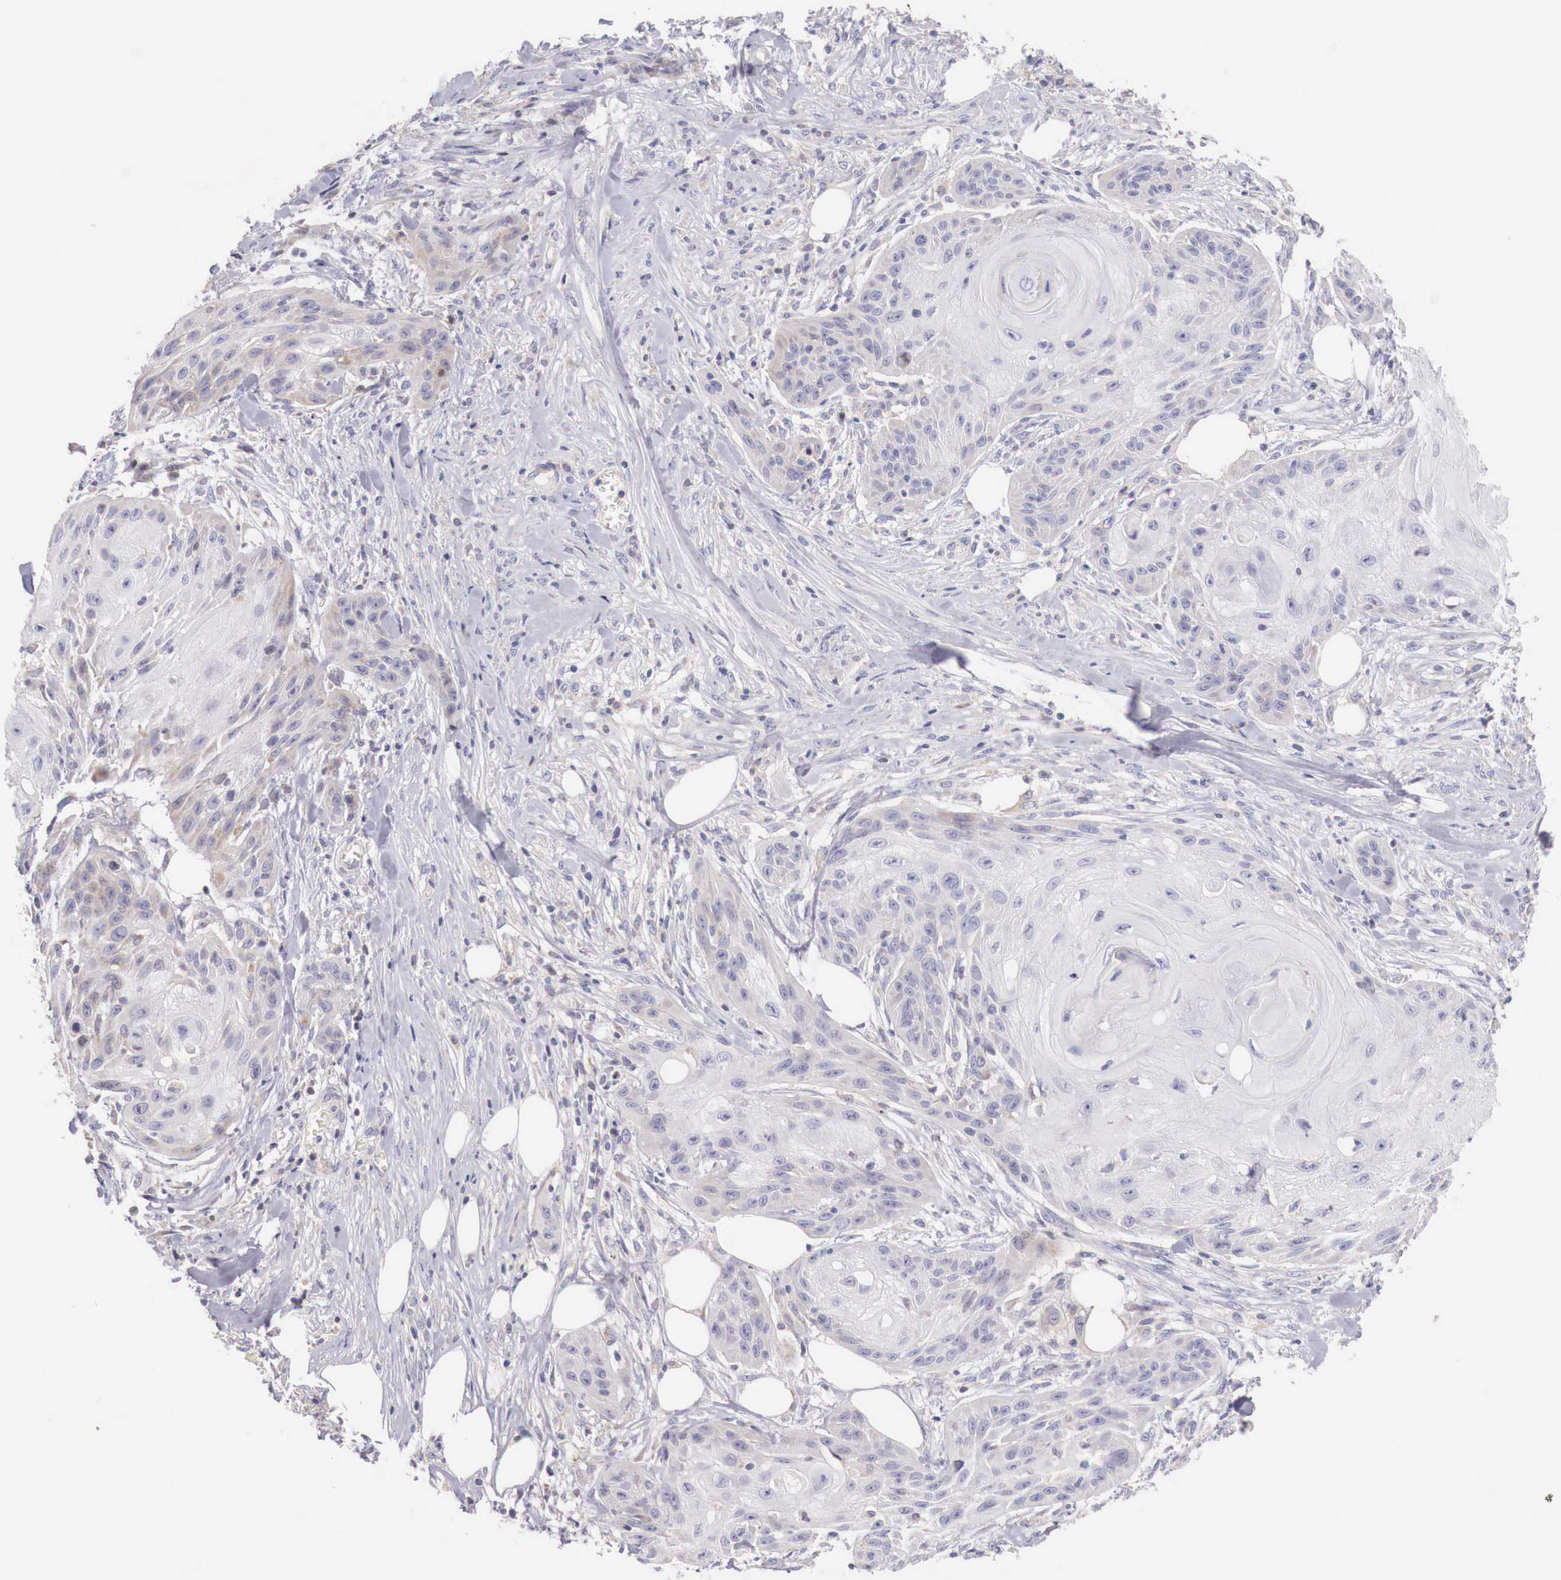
{"staining": {"intensity": "weak", "quantity": "<25%", "location": "cytoplasmic/membranous"}, "tissue": "skin cancer", "cell_type": "Tumor cells", "image_type": "cancer", "snomed": [{"axis": "morphology", "description": "Squamous cell carcinoma, NOS"}, {"axis": "topography", "description": "Skin"}], "caption": "Tumor cells show no significant protein positivity in skin cancer.", "gene": "CLCN5", "patient": {"sex": "female", "age": 88}}